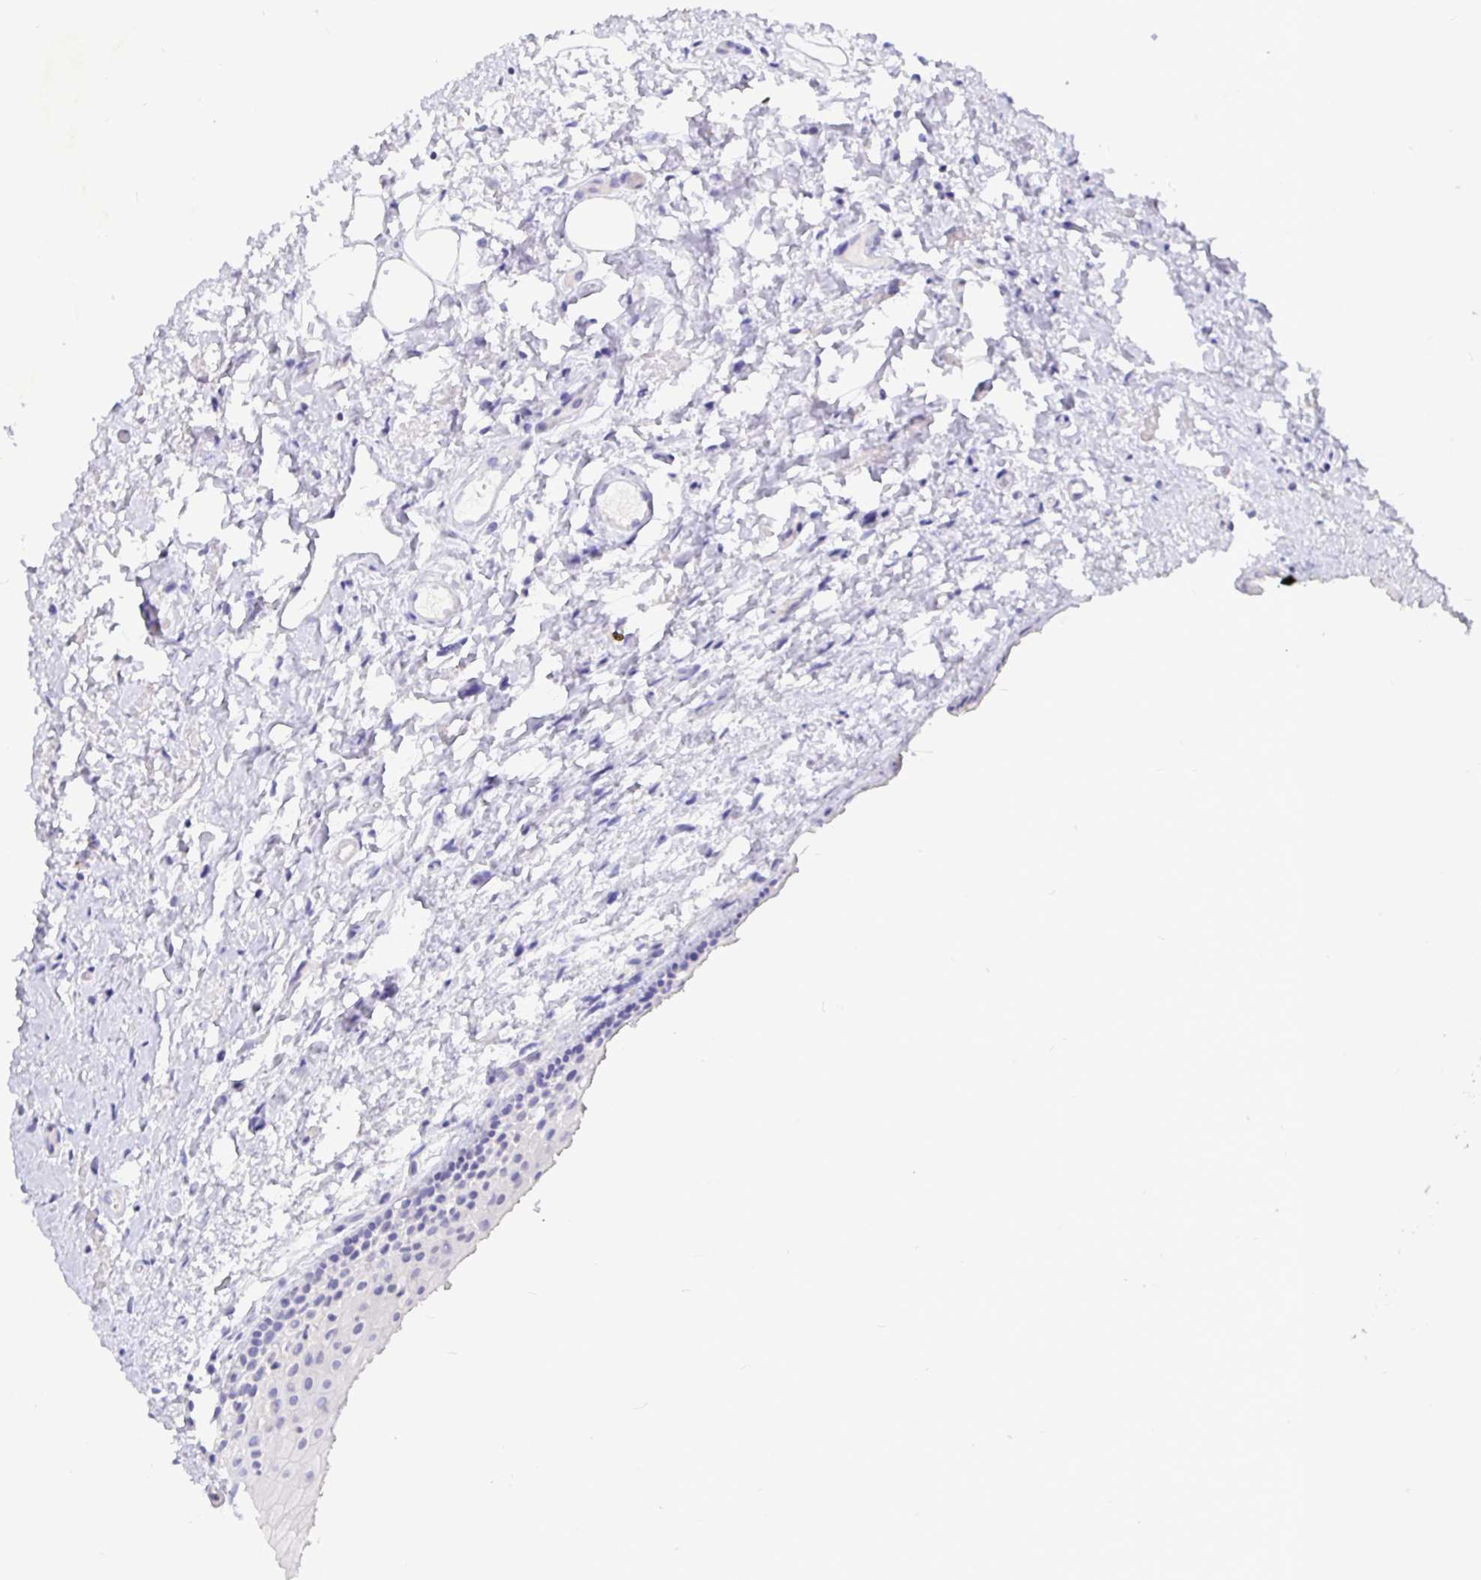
{"staining": {"intensity": "negative", "quantity": "none", "location": "none"}, "tissue": "oral mucosa", "cell_type": "Squamous epithelial cells", "image_type": "normal", "snomed": [{"axis": "morphology", "description": "Normal tissue, NOS"}, {"axis": "topography", "description": "Oral tissue"}], "caption": "The IHC histopathology image has no significant positivity in squamous epithelial cells of oral mucosa. (DAB (3,3'-diaminobenzidine) IHC, high magnification).", "gene": "TPTE", "patient": {"sex": "female", "age": 82}}